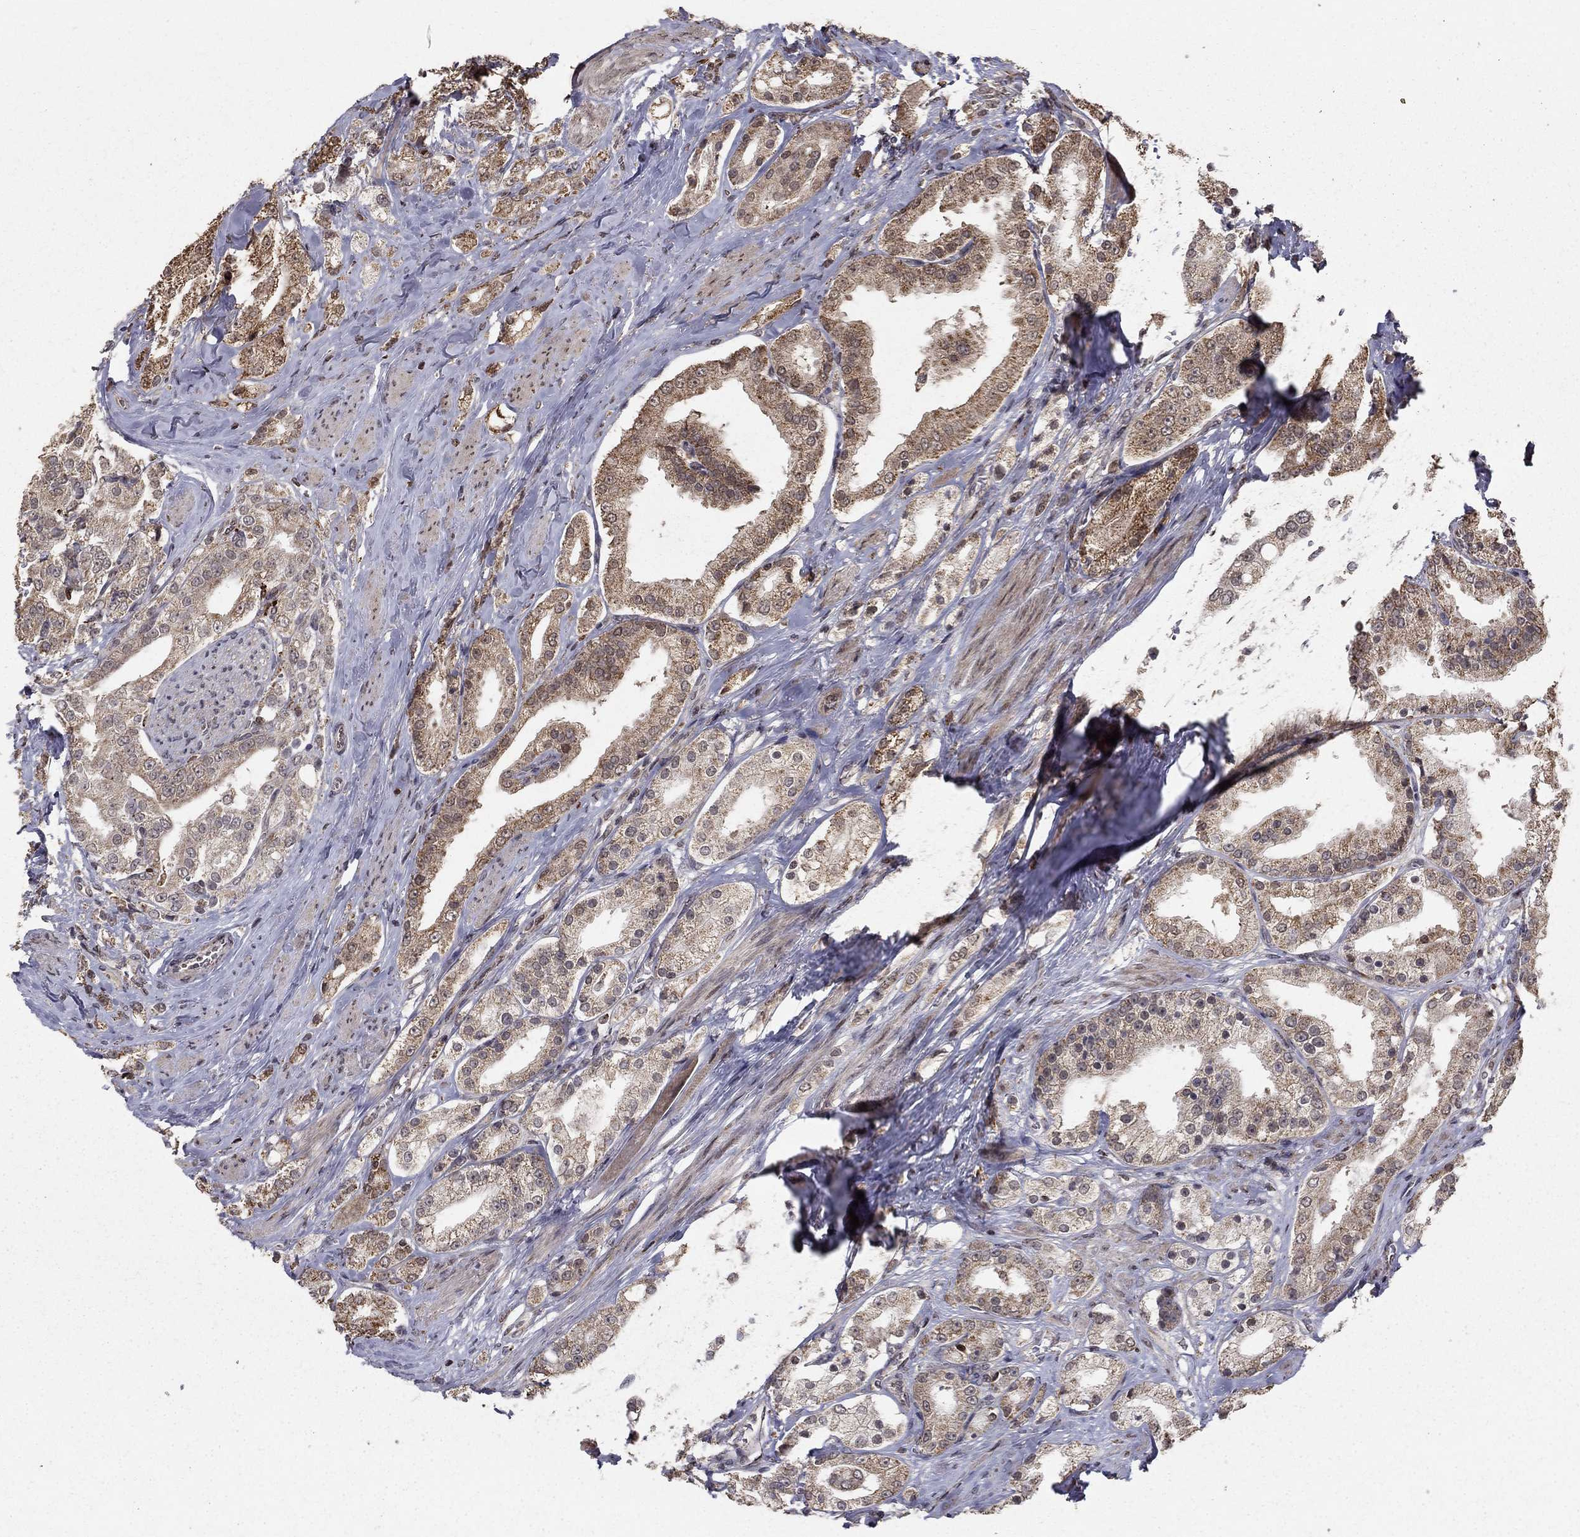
{"staining": {"intensity": "moderate", "quantity": "25%-75%", "location": "cytoplasmic/membranous"}, "tissue": "prostate cancer", "cell_type": "Tumor cells", "image_type": "cancer", "snomed": [{"axis": "morphology", "description": "Adenocarcinoma, NOS"}, {"axis": "topography", "description": "Prostate and seminal vesicle, NOS"}, {"axis": "topography", "description": "Prostate"}], "caption": "This micrograph exhibits prostate adenocarcinoma stained with immunohistochemistry to label a protein in brown. The cytoplasmic/membranous of tumor cells show moderate positivity for the protein. Nuclei are counter-stained blue.", "gene": "ACOT13", "patient": {"sex": "male", "age": 67}}